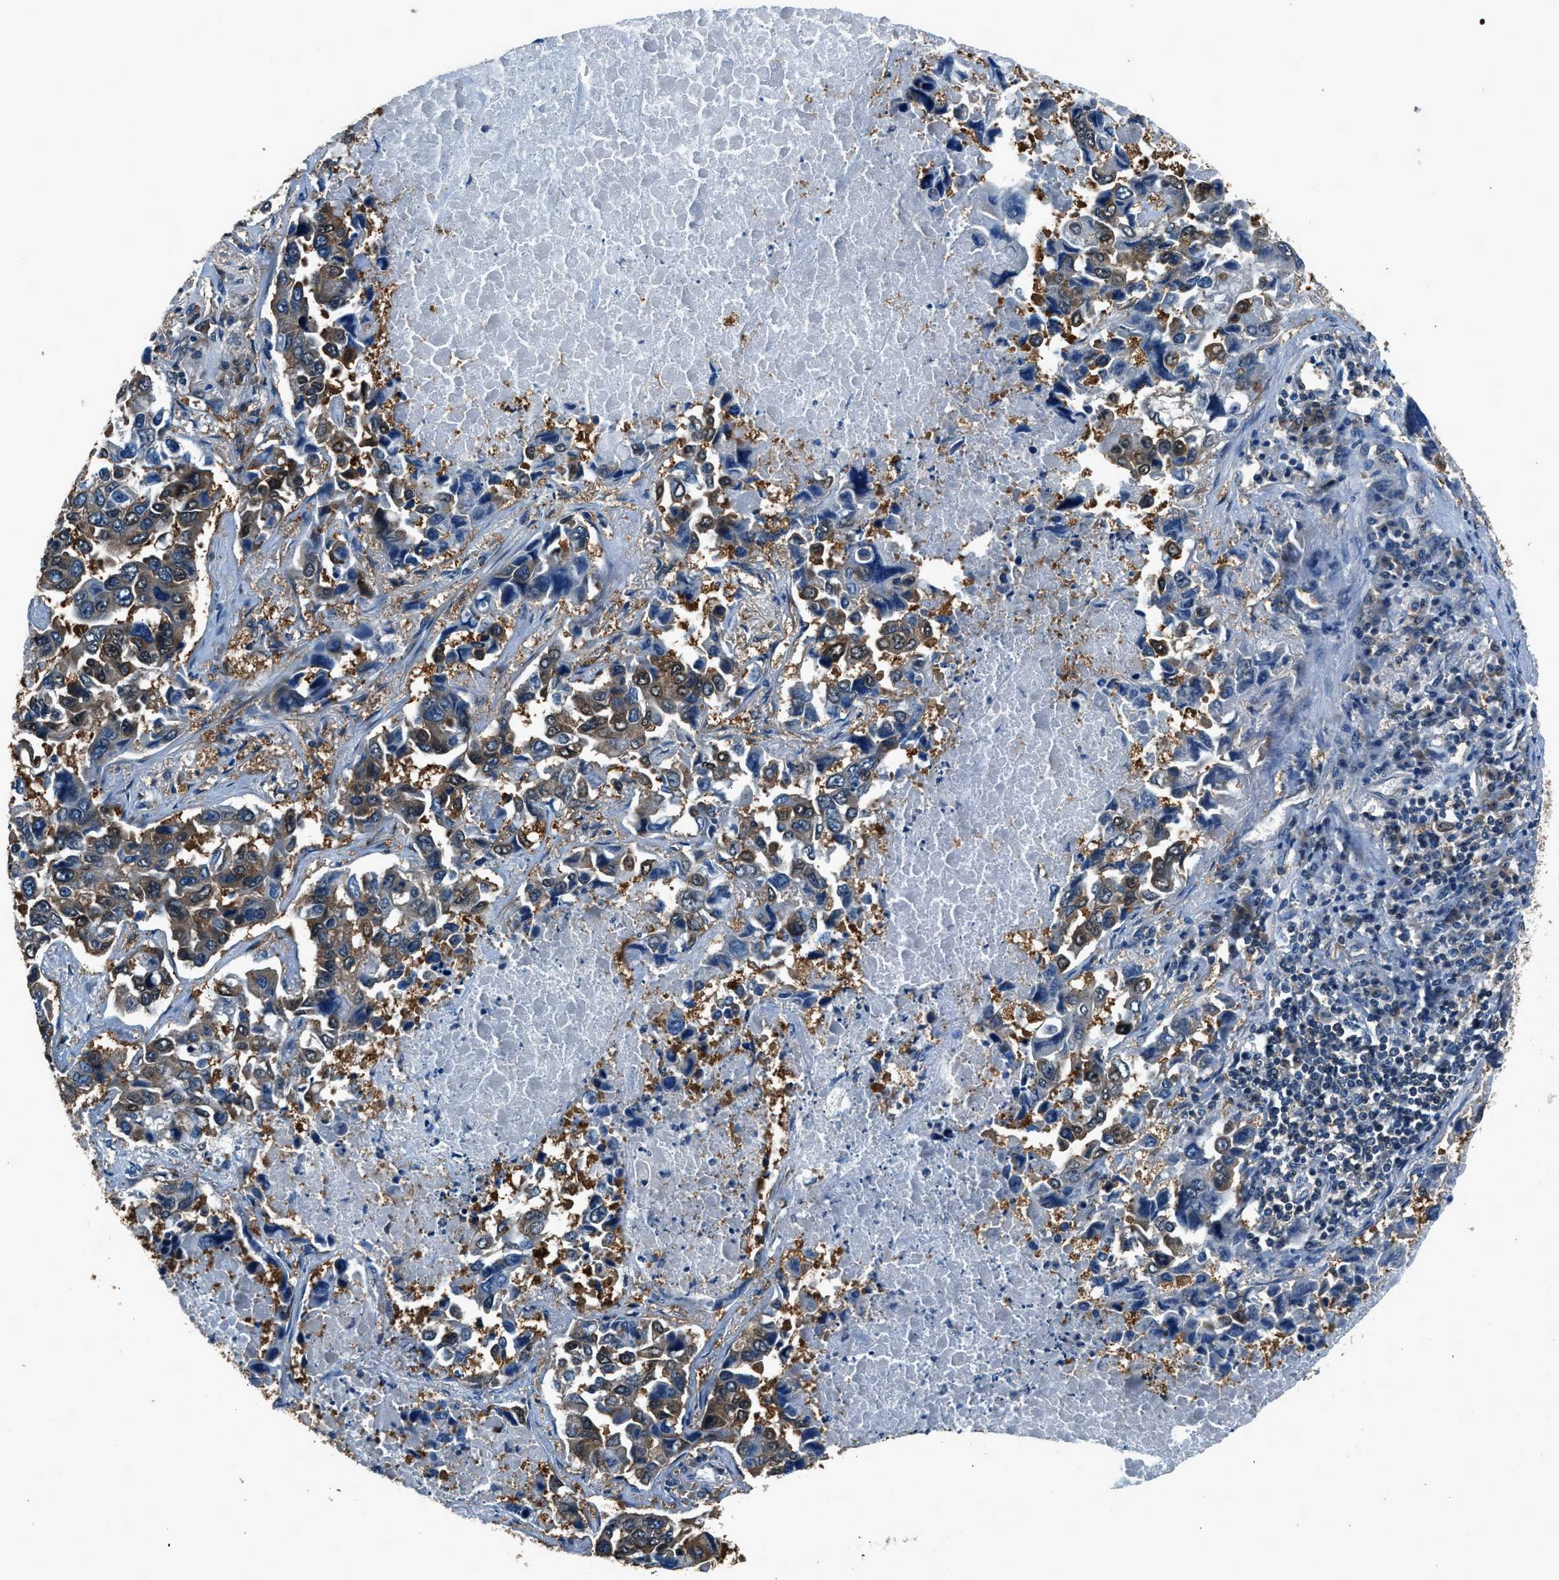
{"staining": {"intensity": "moderate", "quantity": ">75%", "location": "cytoplasmic/membranous"}, "tissue": "lung cancer", "cell_type": "Tumor cells", "image_type": "cancer", "snomed": [{"axis": "morphology", "description": "Adenocarcinoma, NOS"}, {"axis": "topography", "description": "Lung"}], "caption": "There is medium levels of moderate cytoplasmic/membranous staining in tumor cells of lung adenocarcinoma, as demonstrated by immunohistochemical staining (brown color).", "gene": "ARFGAP2", "patient": {"sex": "male", "age": 64}}